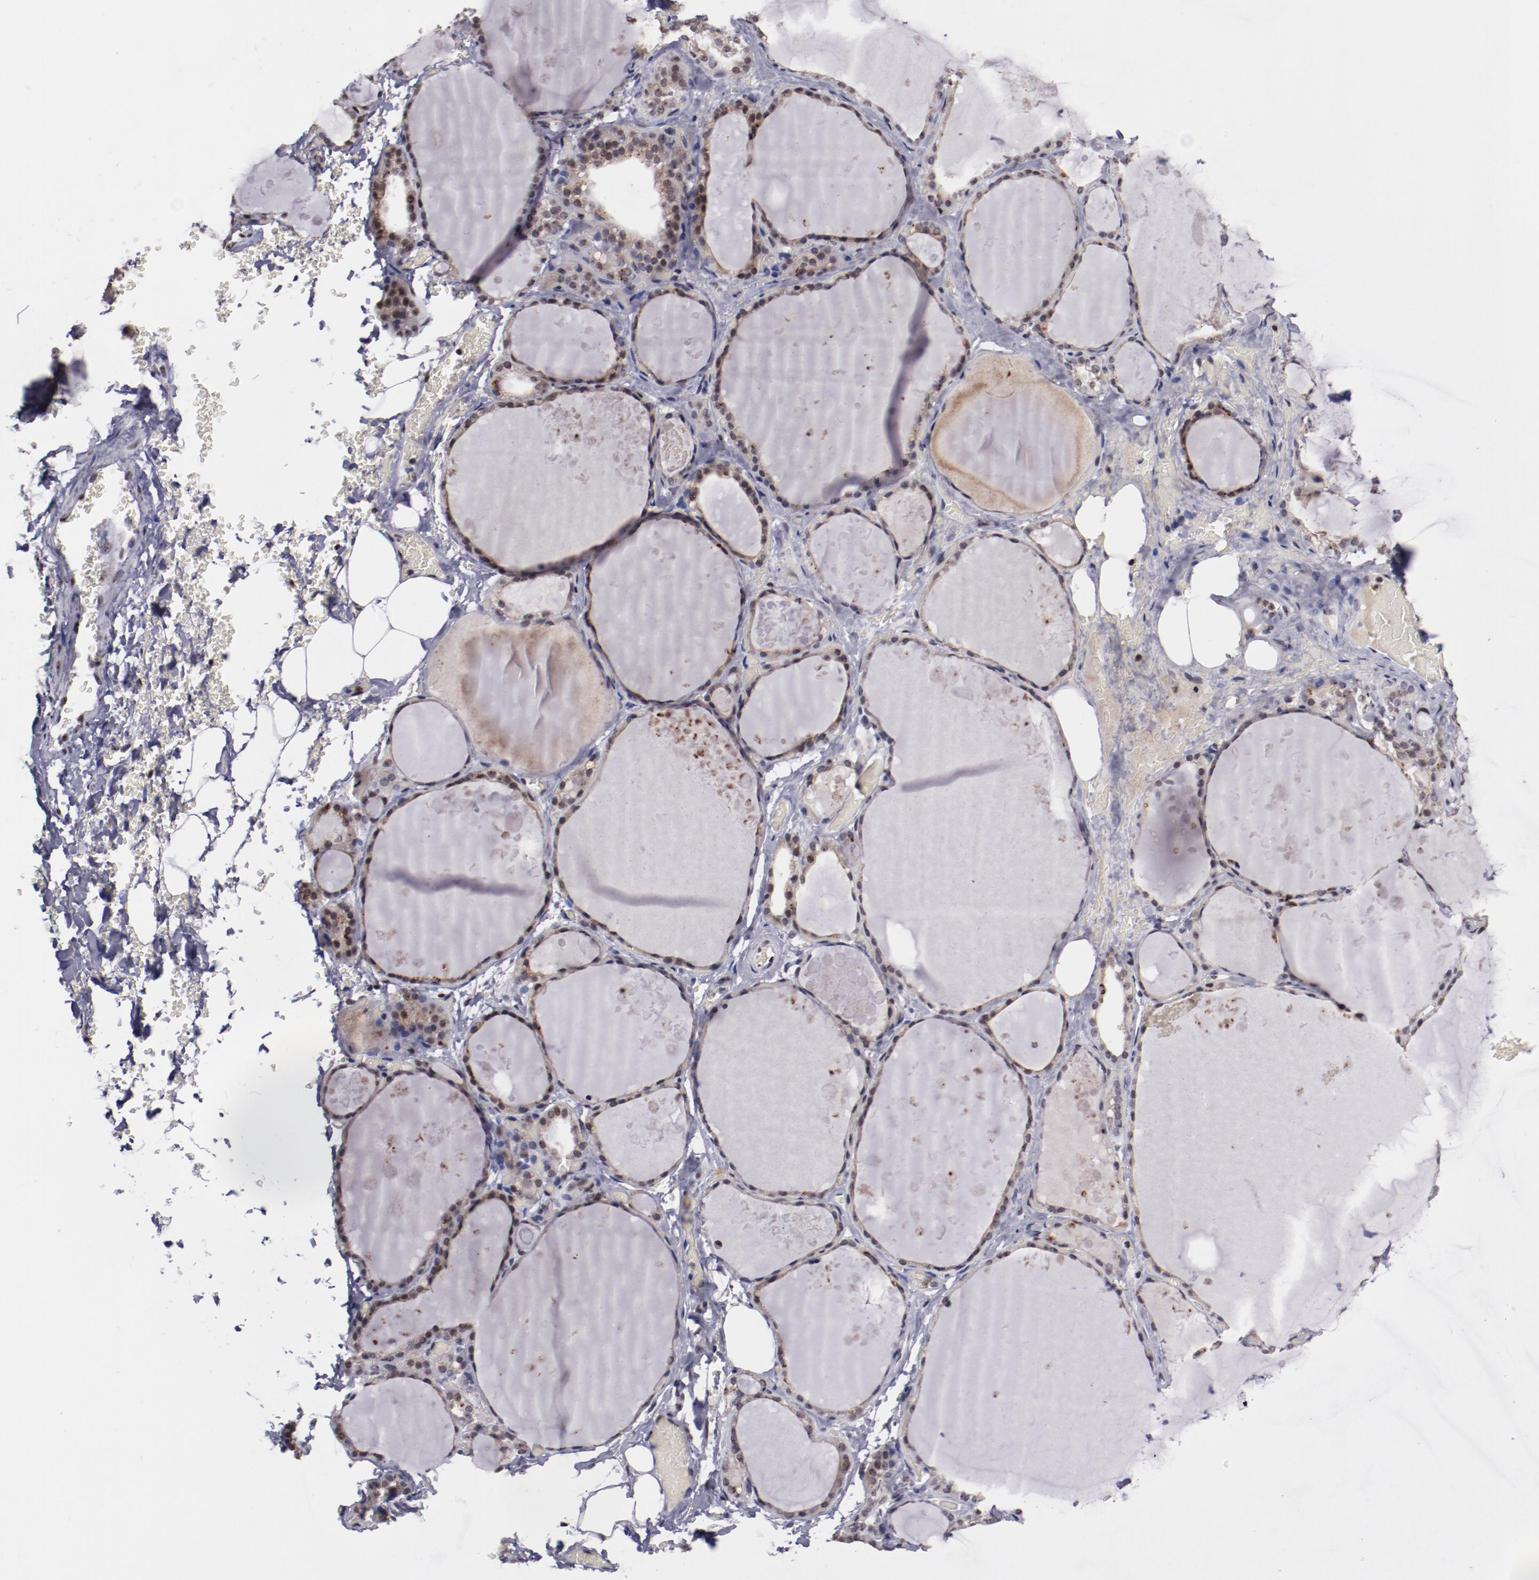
{"staining": {"intensity": "moderate", "quantity": ">75%", "location": "nuclear"}, "tissue": "thyroid gland", "cell_type": "Glandular cells", "image_type": "normal", "snomed": [{"axis": "morphology", "description": "Normal tissue, NOS"}, {"axis": "topography", "description": "Thyroid gland"}], "caption": "IHC of normal thyroid gland reveals medium levels of moderate nuclear staining in about >75% of glandular cells. (DAB (3,3'-diaminobenzidine) = brown stain, brightfield microscopy at high magnification).", "gene": "DDX24", "patient": {"sex": "male", "age": 61}}